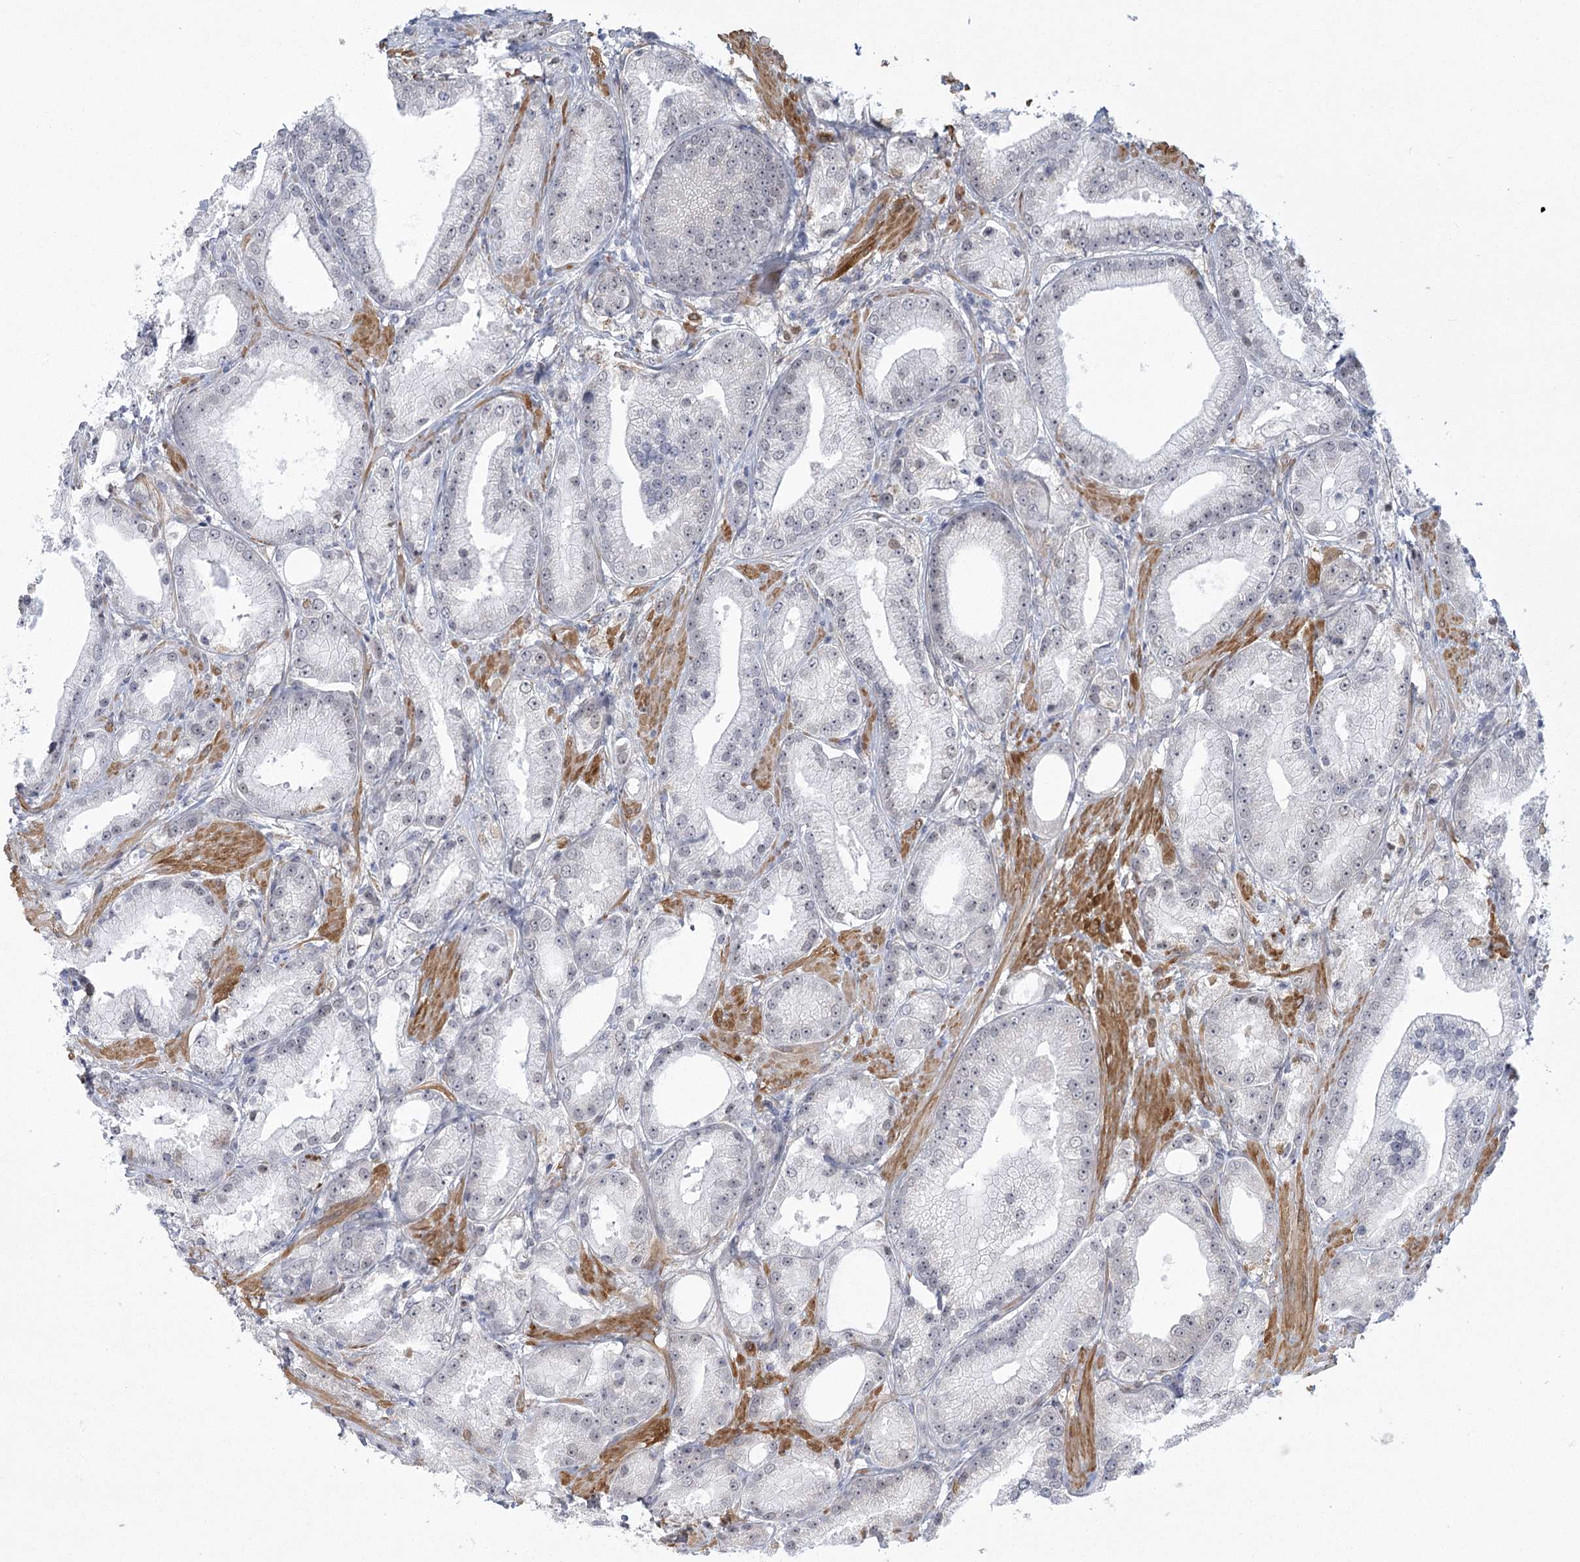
{"staining": {"intensity": "negative", "quantity": "none", "location": "none"}, "tissue": "prostate cancer", "cell_type": "Tumor cells", "image_type": "cancer", "snomed": [{"axis": "morphology", "description": "Adenocarcinoma, Low grade"}, {"axis": "topography", "description": "Prostate"}], "caption": "Prostate cancer (adenocarcinoma (low-grade)) was stained to show a protein in brown. There is no significant staining in tumor cells.", "gene": "MED28", "patient": {"sex": "male", "age": 67}}